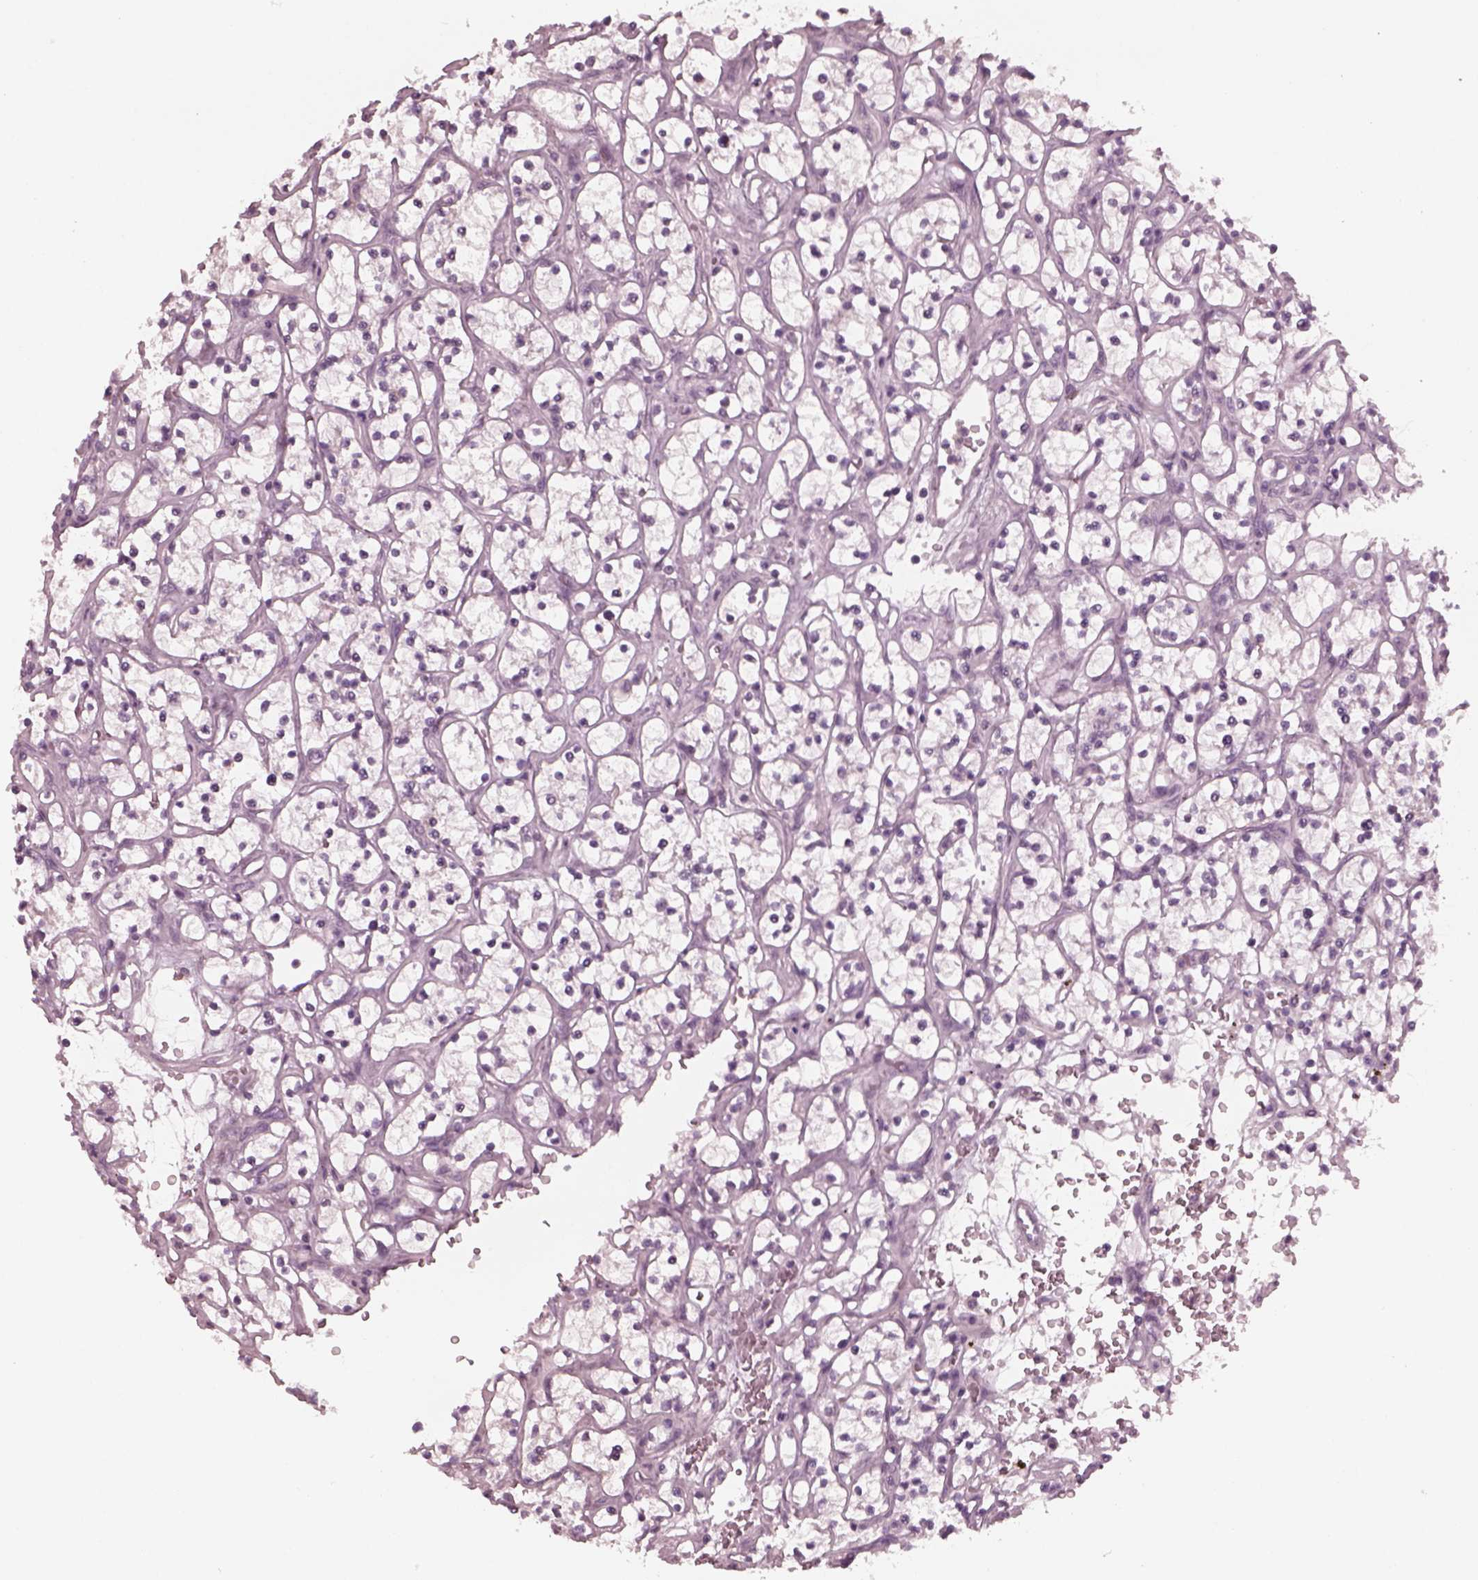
{"staining": {"intensity": "negative", "quantity": "none", "location": "none"}, "tissue": "renal cancer", "cell_type": "Tumor cells", "image_type": "cancer", "snomed": [{"axis": "morphology", "description": "Adenocarcinoma, NOS"}, {"axis": "topography", "description": "Kidney"}], "caption": "Tumor cells are negative for protein expression in human adenocarcinoma (renal).", "gene": "YY2", "patient": {"sex": "female", "age": 64}}